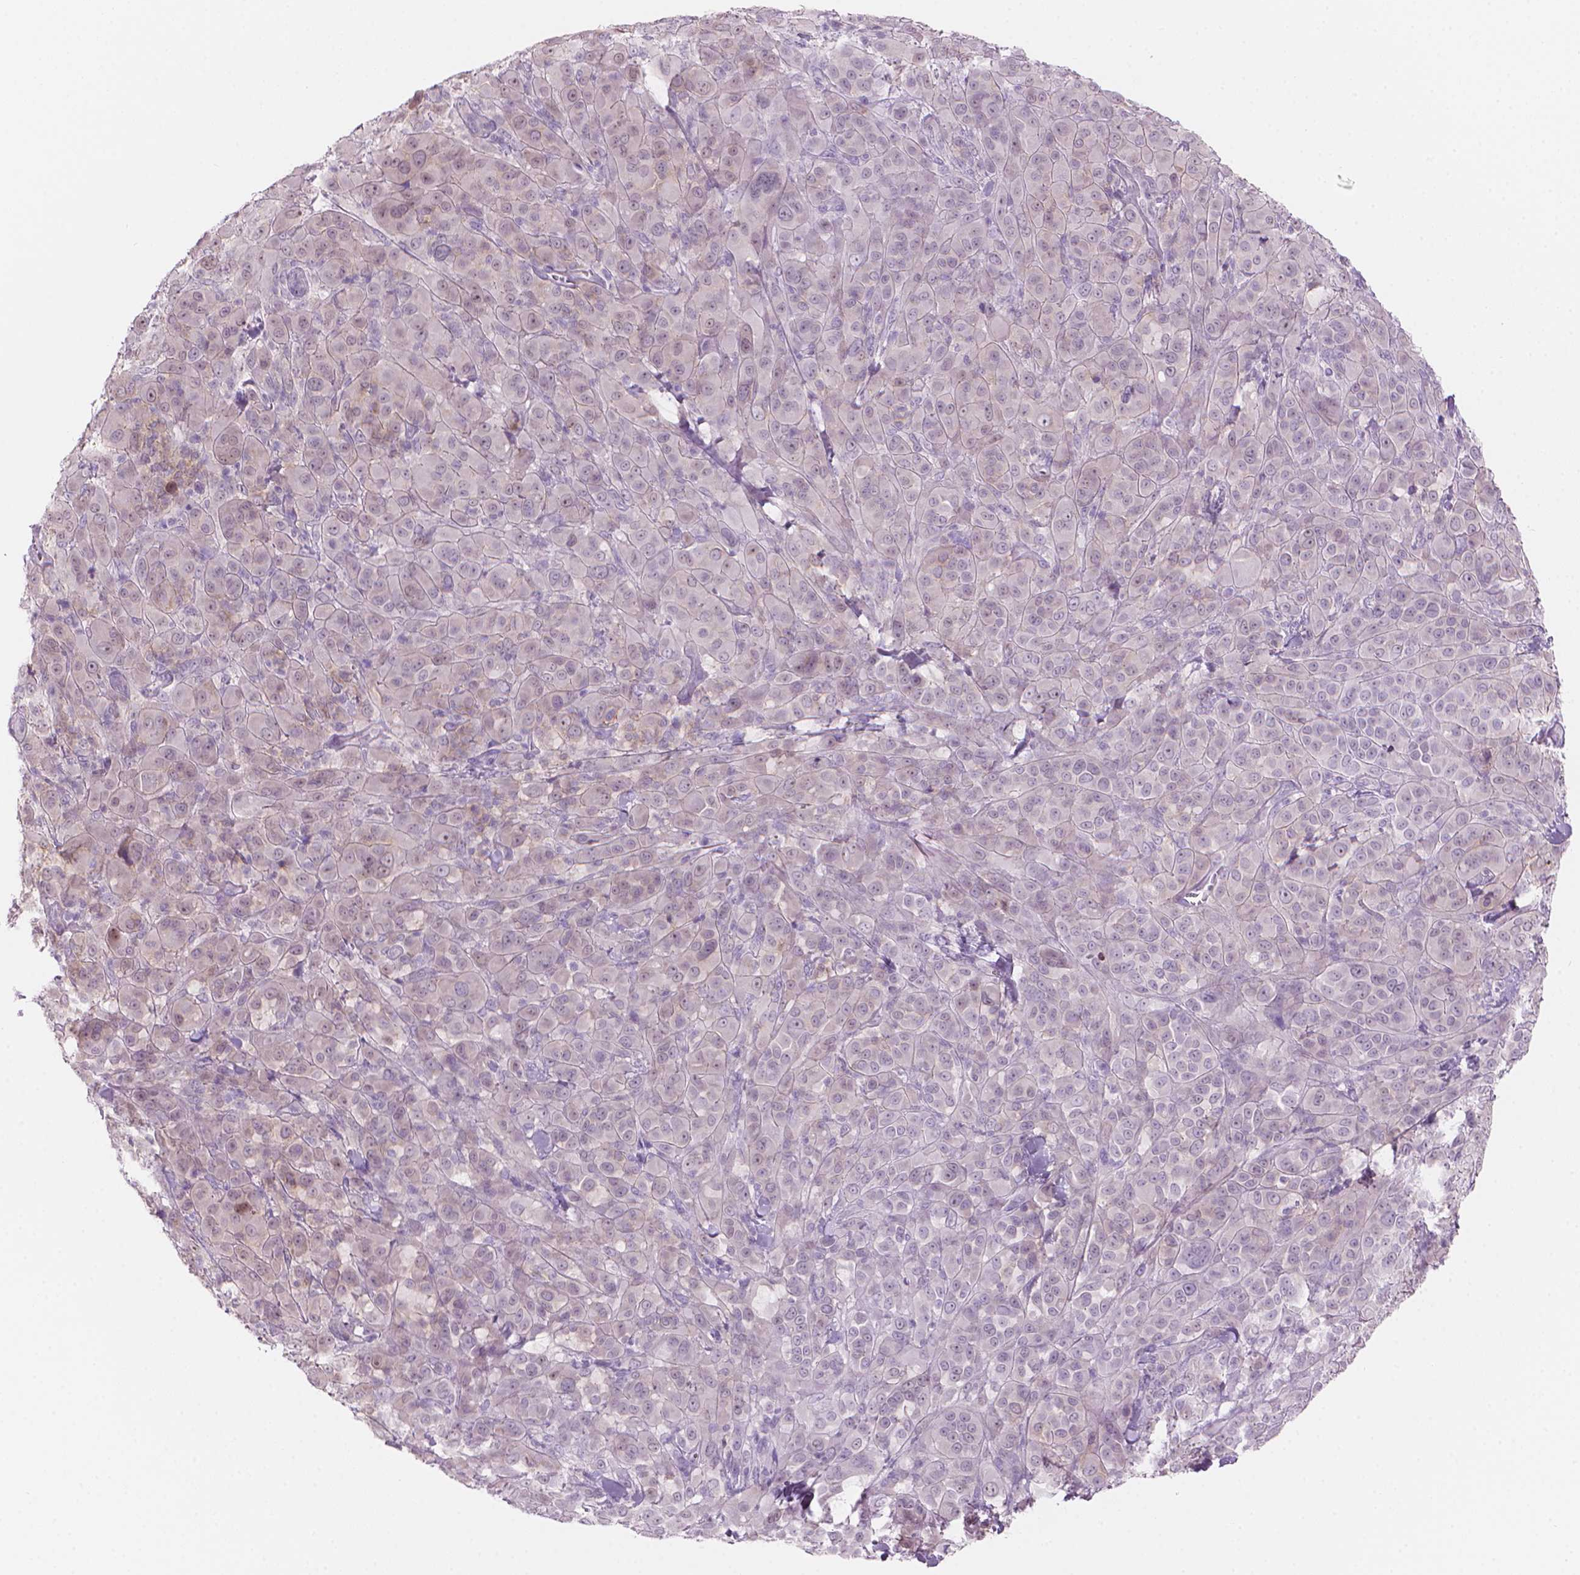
{"staining": {"intensity": "weak", "quantity": "<25%", "location": "cytoplasmic/membranous,nuclear"}, "tissue": "melanoma", "cell_type": "Tumor cells", "image_type": "cancer", "snomed": [{"axis": "morphology", "description": "Malignant melanoma, NOS"}, {"axis": "topography", "description": "Skin"}], "caption": "High power microscopy image of an immunohistochemistry histopathology image of malignant melanoma, revealing no significant staining in tumor cells.", "gene": "ENSG00000187186", "patient": {"sex": "female", "age": 87}}